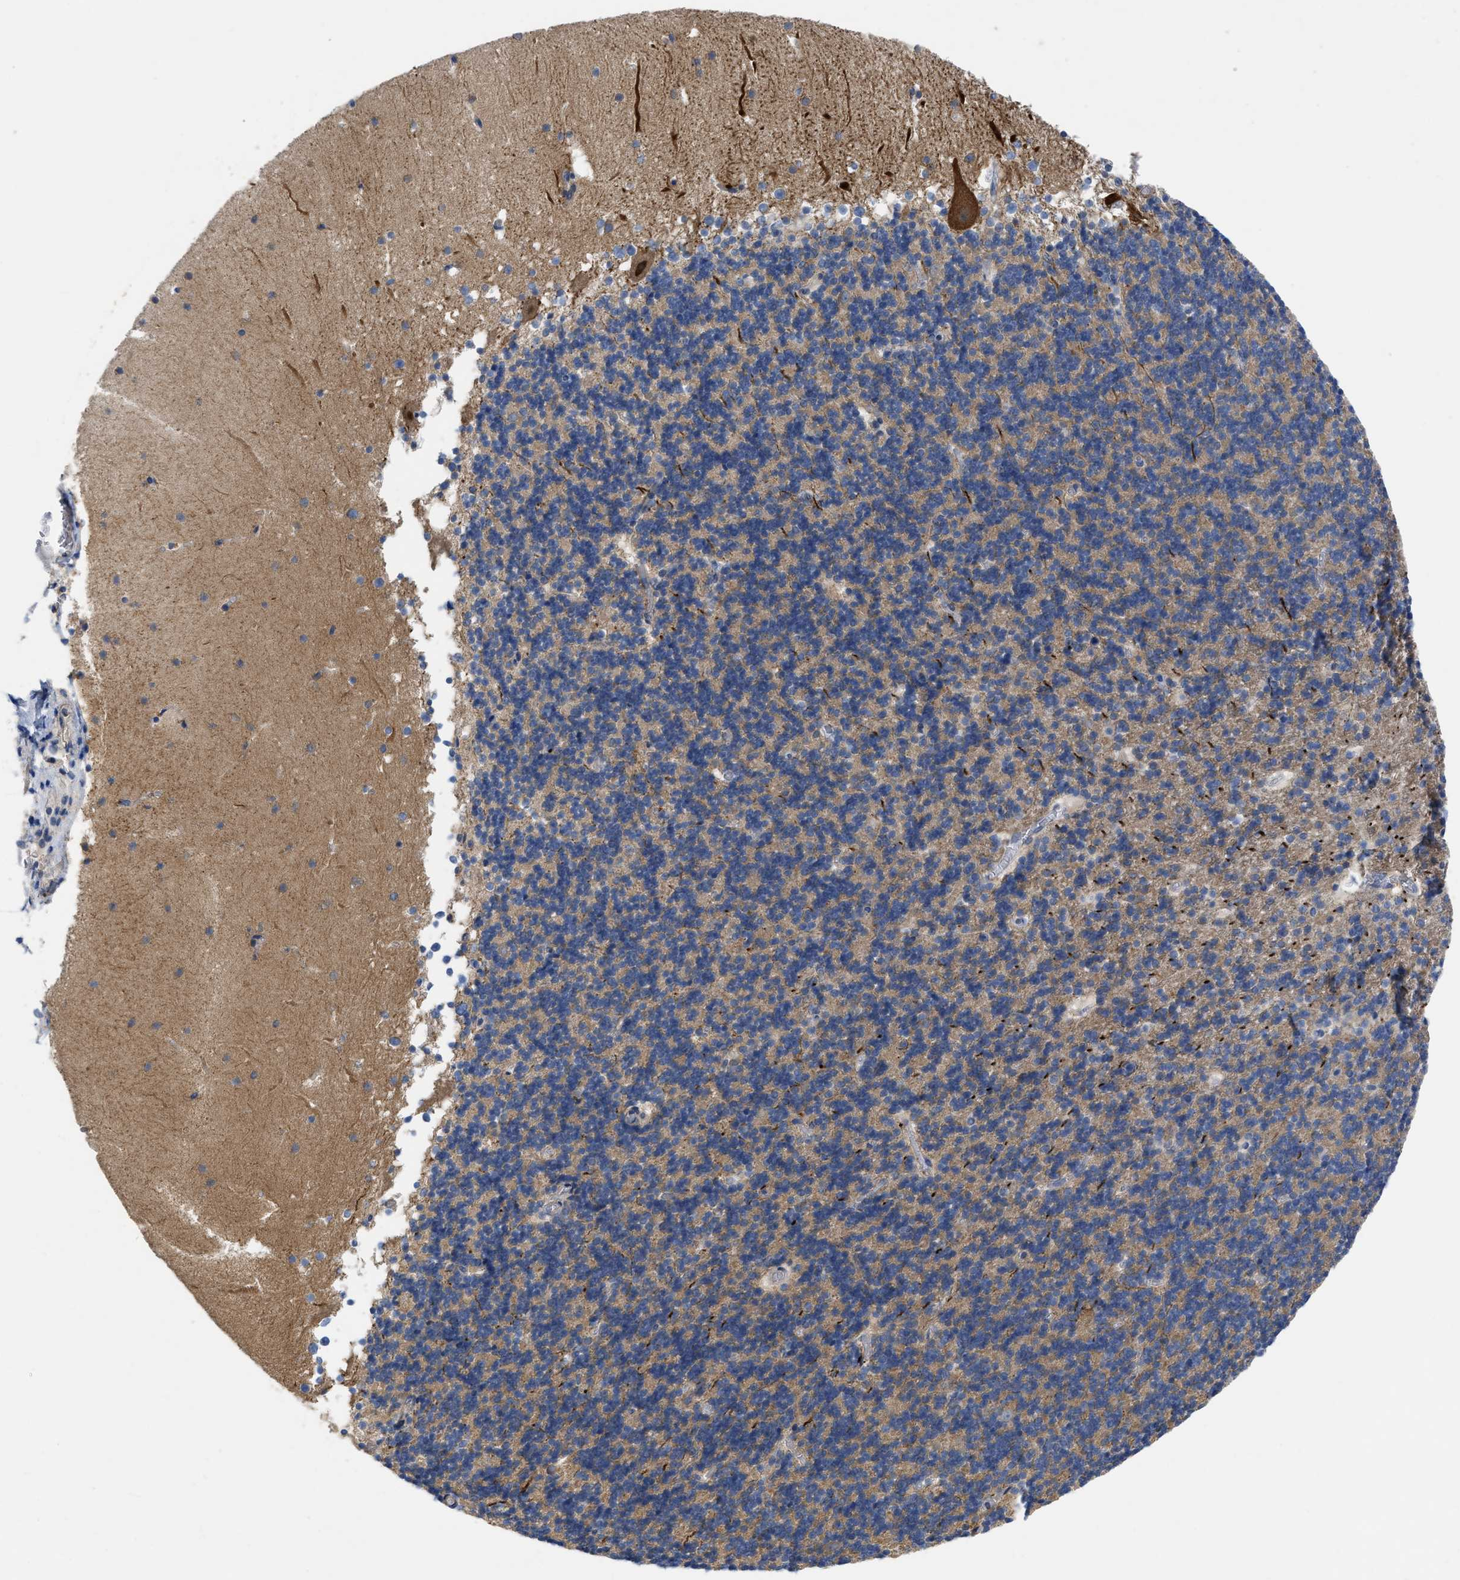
{"staining": {"intensity": "negative", "quantity": "none", "location": "none"}, "tissue": "cerebellum", "cell_type": "Cells in granular layer", "image_type": "normal", "snomed": [{"axis": "morphology", "description": "Normal tissue, NOS"}, {"axis": "topography", "description": "Cerebellum"}], "caption": "Immunohistochemistry of benign human cerebellum demonstrates no positivity in cells in granular layer.", "gene": "TMEM131", "patient": {"sex": "male", "age": 45}}